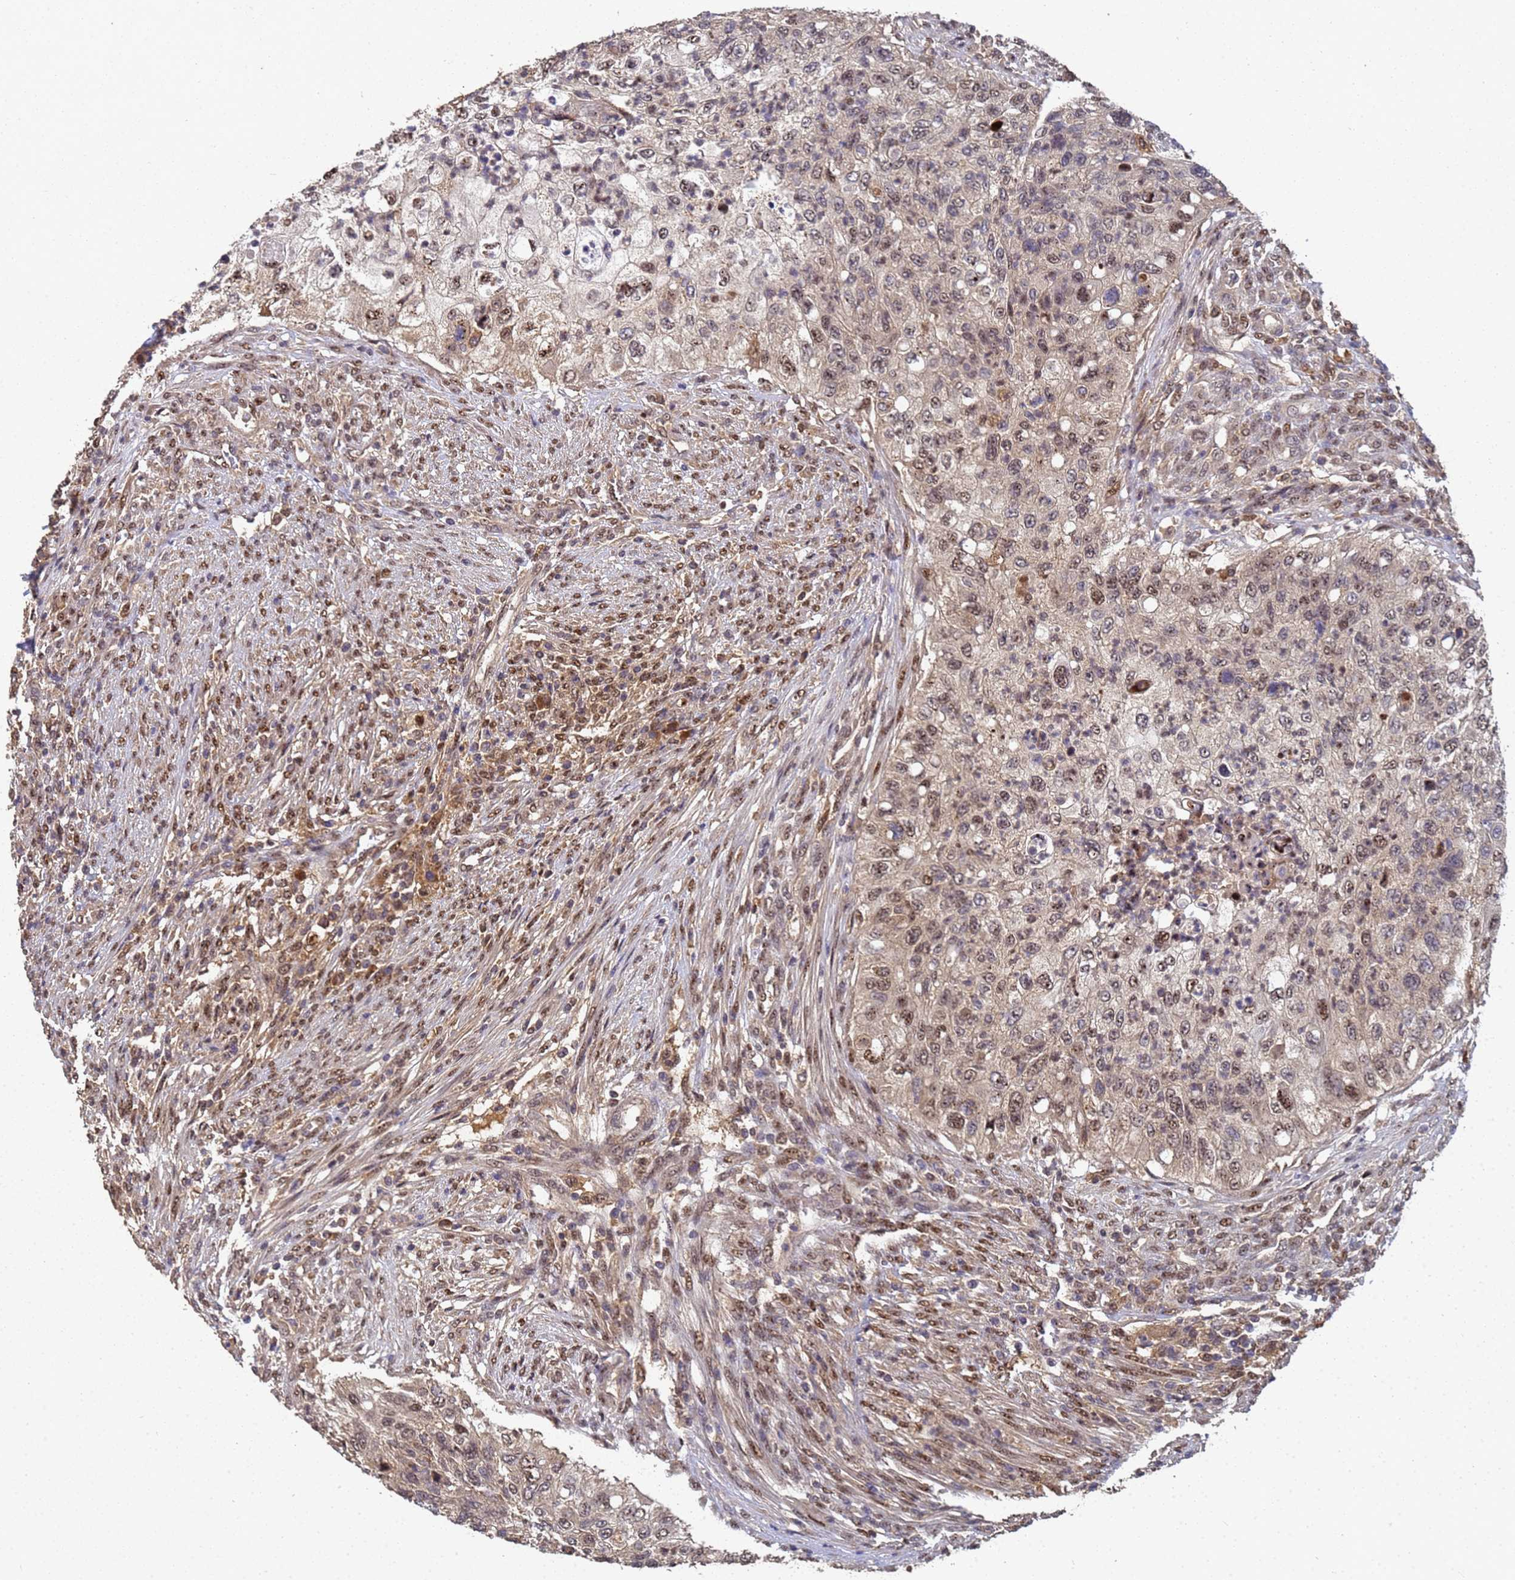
{"staining": {"intensity": "weak", "quantity": "25%-75%", "location": "cytoplasmic/membranous,nuclear"}, "tissue": "urothelial cancer", "cell_type": "Tumor cells", "image_type": "cancer", "snomed": [{"axis": "morphology", "description": "Urothelial carcinoma, High grade"}, {"axis": "topography", "description": "Urinary bladder"}], "caption": "Protein positivity by immunohistochemistry exhibits weak cytoplasmic/membranous and nuclear expression in approximately 25%-75% of tumor cells in high-grade urothelial carcinoma.", "gene": "SECISBP2", "patient": {"sex": "female", "age": 60}}